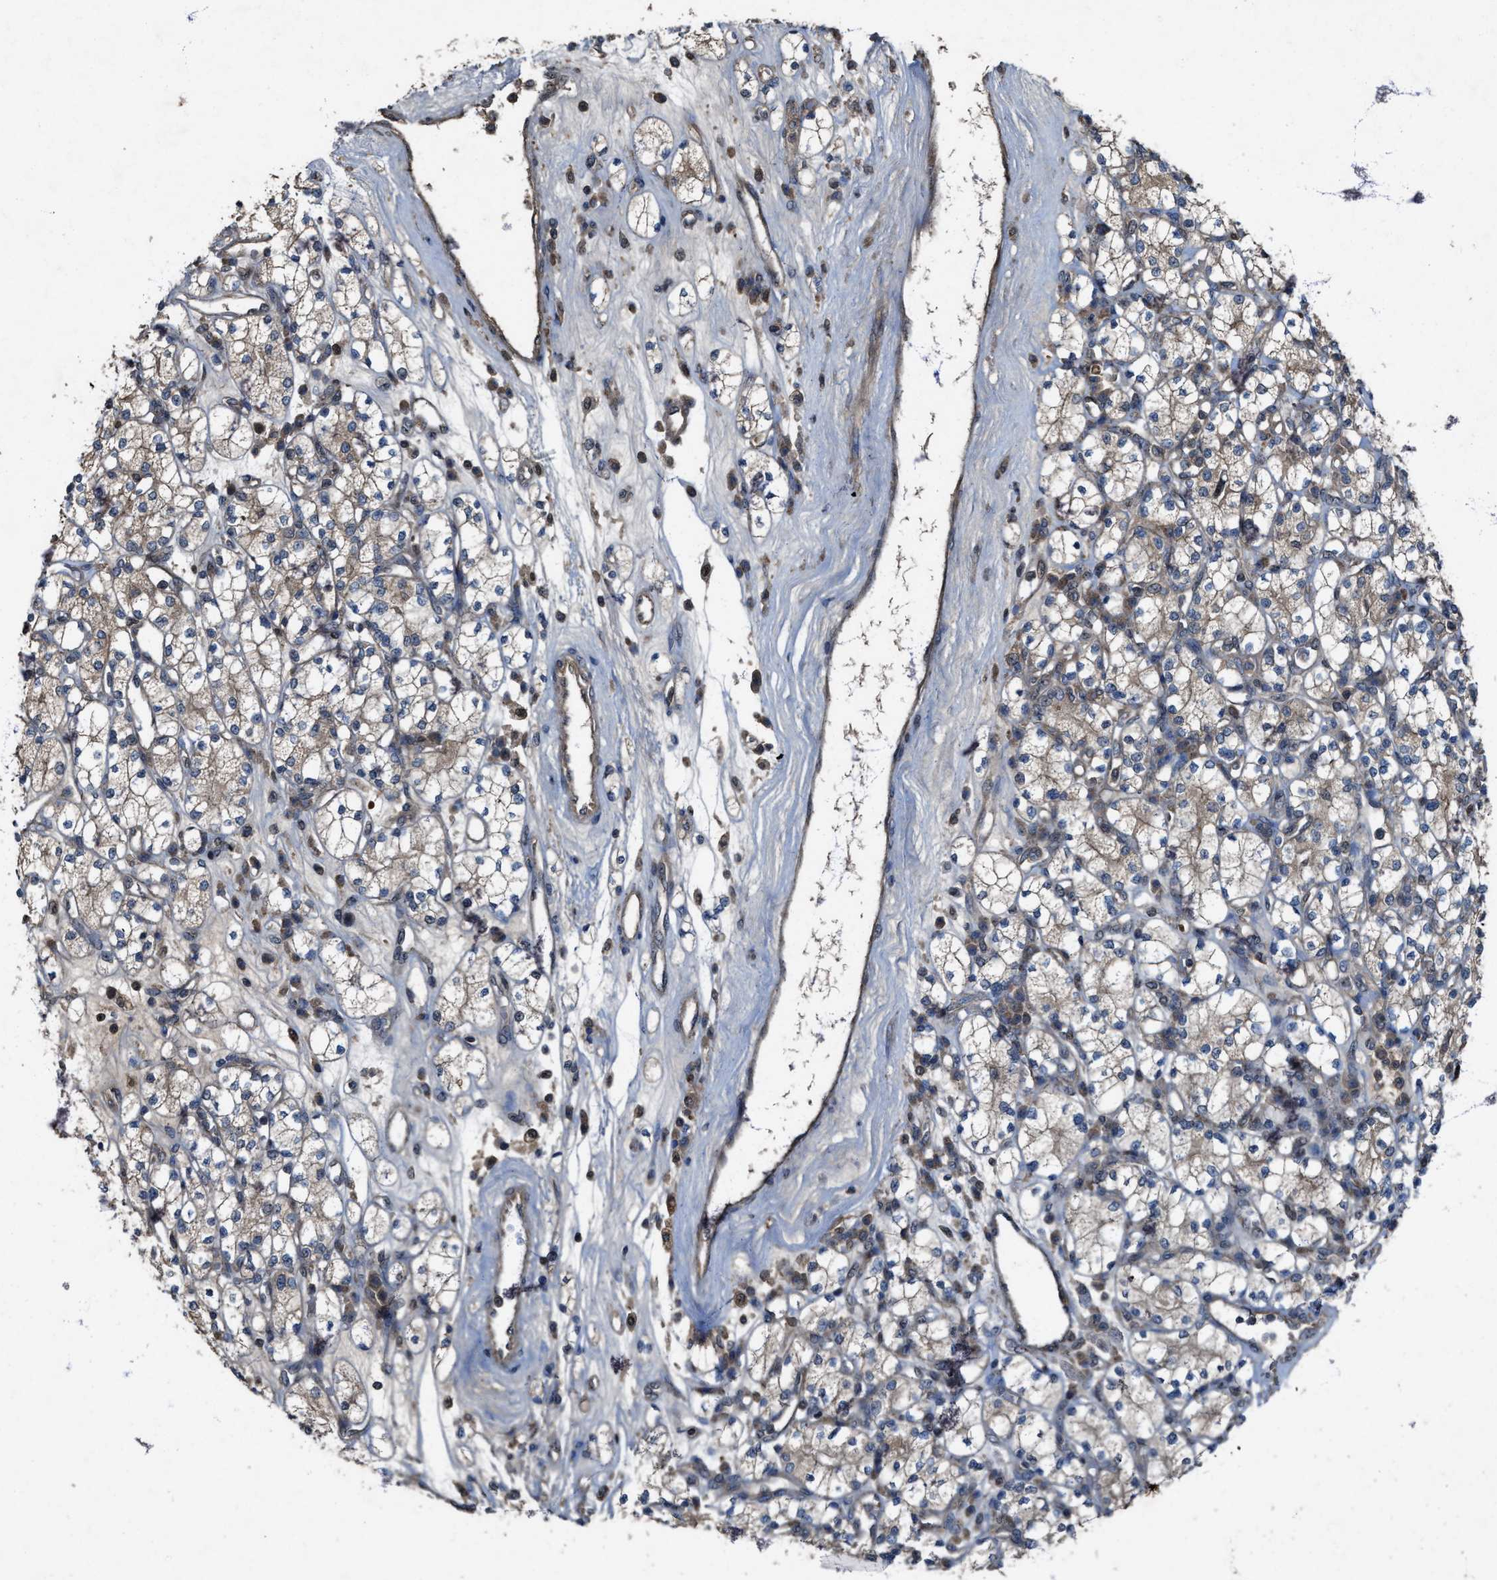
{"staining": {"intensity": "weak", "quantity": ">75%", "location": "cytoplasmic/membranous"}, "tissue": "renal cancer", "cell_type": "Tumor cells", "image_type": "cancer", "snomed": [{"axis": "morphology", "description": "Adenocarcinoma, NOS"}, {"axis": "topography", "description": "Kidney"}], "caption": "This photomicrograph displays immunohistochemistry (IHC) staining of human renal adenocarcinoma, with low weak cytoplasmic/membranous staining in approximately >75% of tumor cells.", "gene": "PDP2", "patient": {"sex": "male", "age": 77}}